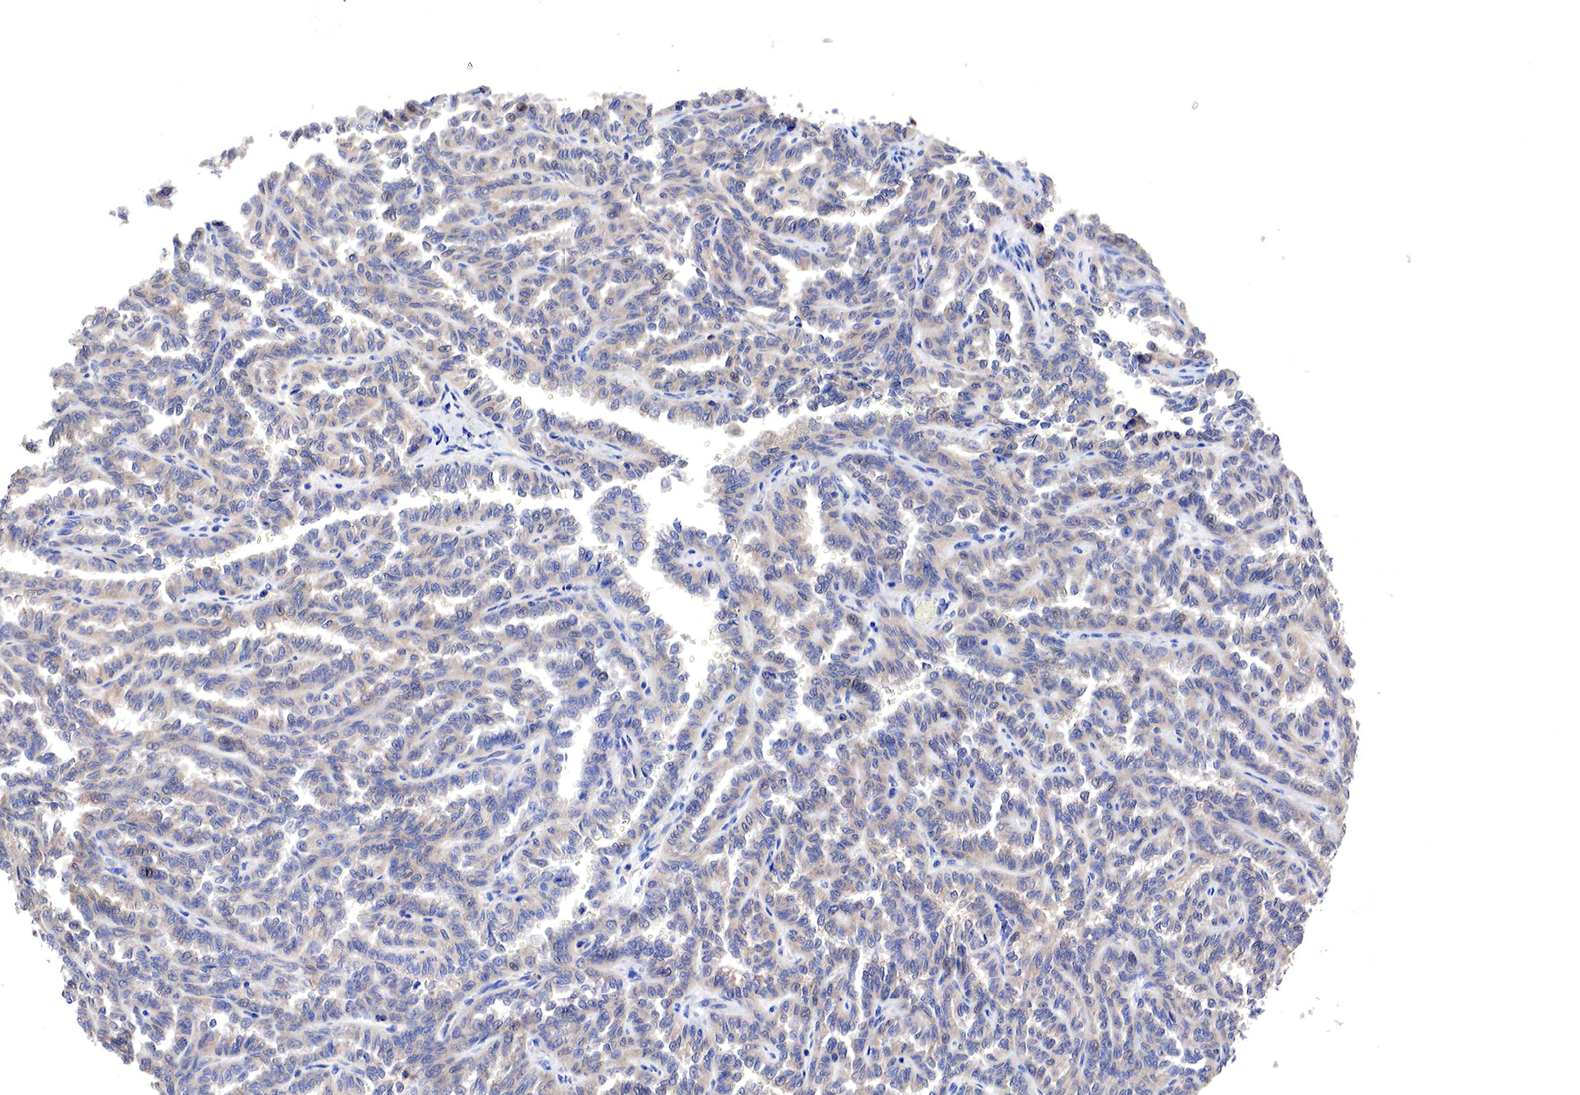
{"staining": {"intensity": "weak", "quantity": "25%-75%", "location": "cytoplasmic/membranous"}, "tissue": "renal cancer", "cell_type": "Tumor cells", "image_type": "cancer", "snomed": [{"axis": "morphology", "description": "Inflammation, NOS"}, {"axis": "morphology", "description": "Adenocarcinoma, NOS"}, {"axis": "topography", "description": "Kidney"}], "caption": "Tumor cells display low levels of weak cytoplasmic/membranous positivity in approximately 25%-75% of cells in human renal adenocarcinoma.", "gene": "PABIR2", "patient": {"sex": "male", "age": 68}}